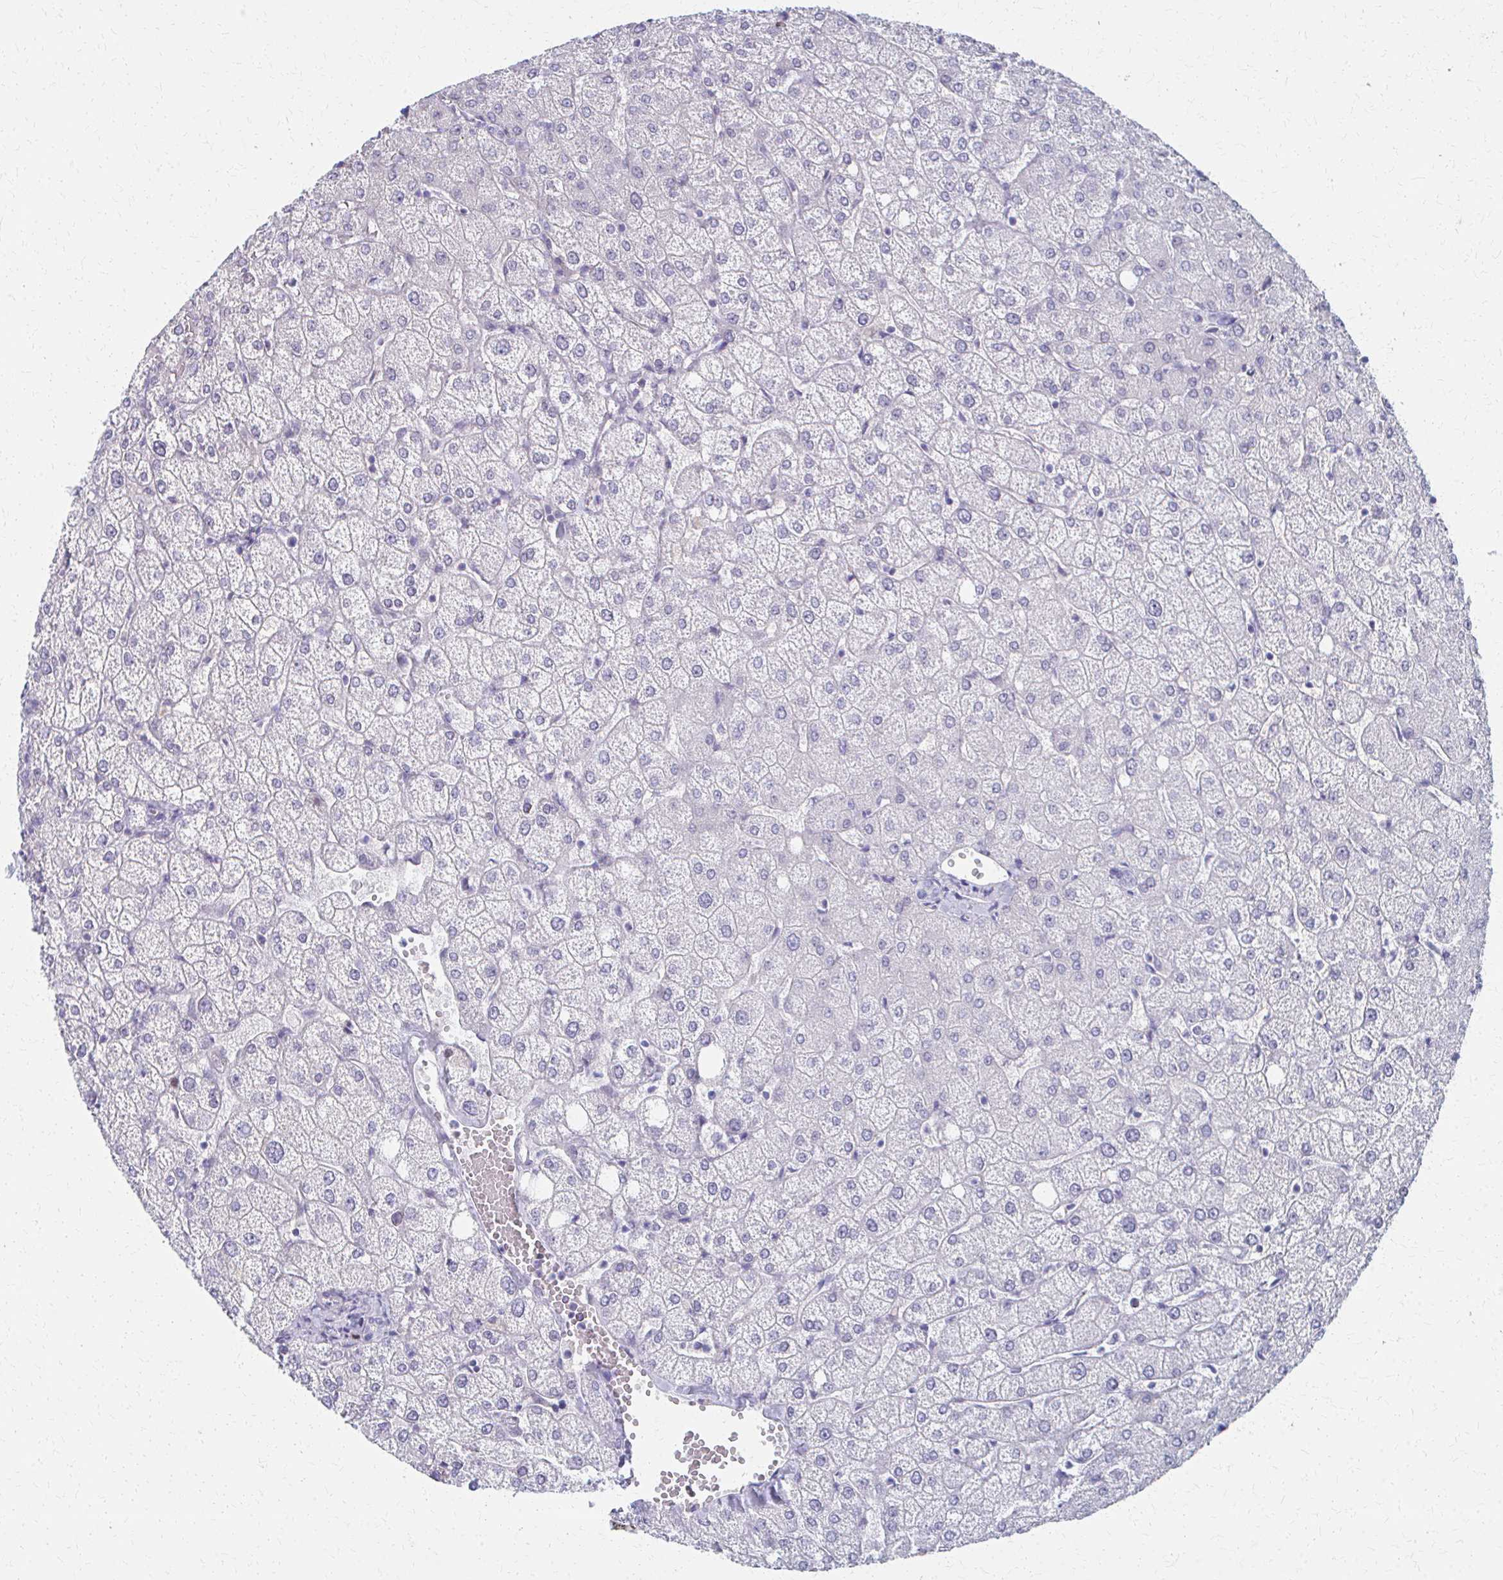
{"staining": {"intensity": "negative", "quantity": "none", "location": "none"}, "tissue": "liver", "cell_type": "Cholangiocytes", "image_type": "normal", "snomed": [{"axis": "morphology", "description": "Normal tissue, NOS"}, {"axis": "topography", "description": "Liver"}], "caption": "DAB (3,3'-diaminobenzidine) immunohistochemical staining of benign human liver displays no significant staining in cholangiocytes. (Brightfield microscopy of DAB immunohistochemistry (IHC) at high magnification).", "gene": "MS4A2", "patient": {"sex": "female", "age": 54}}